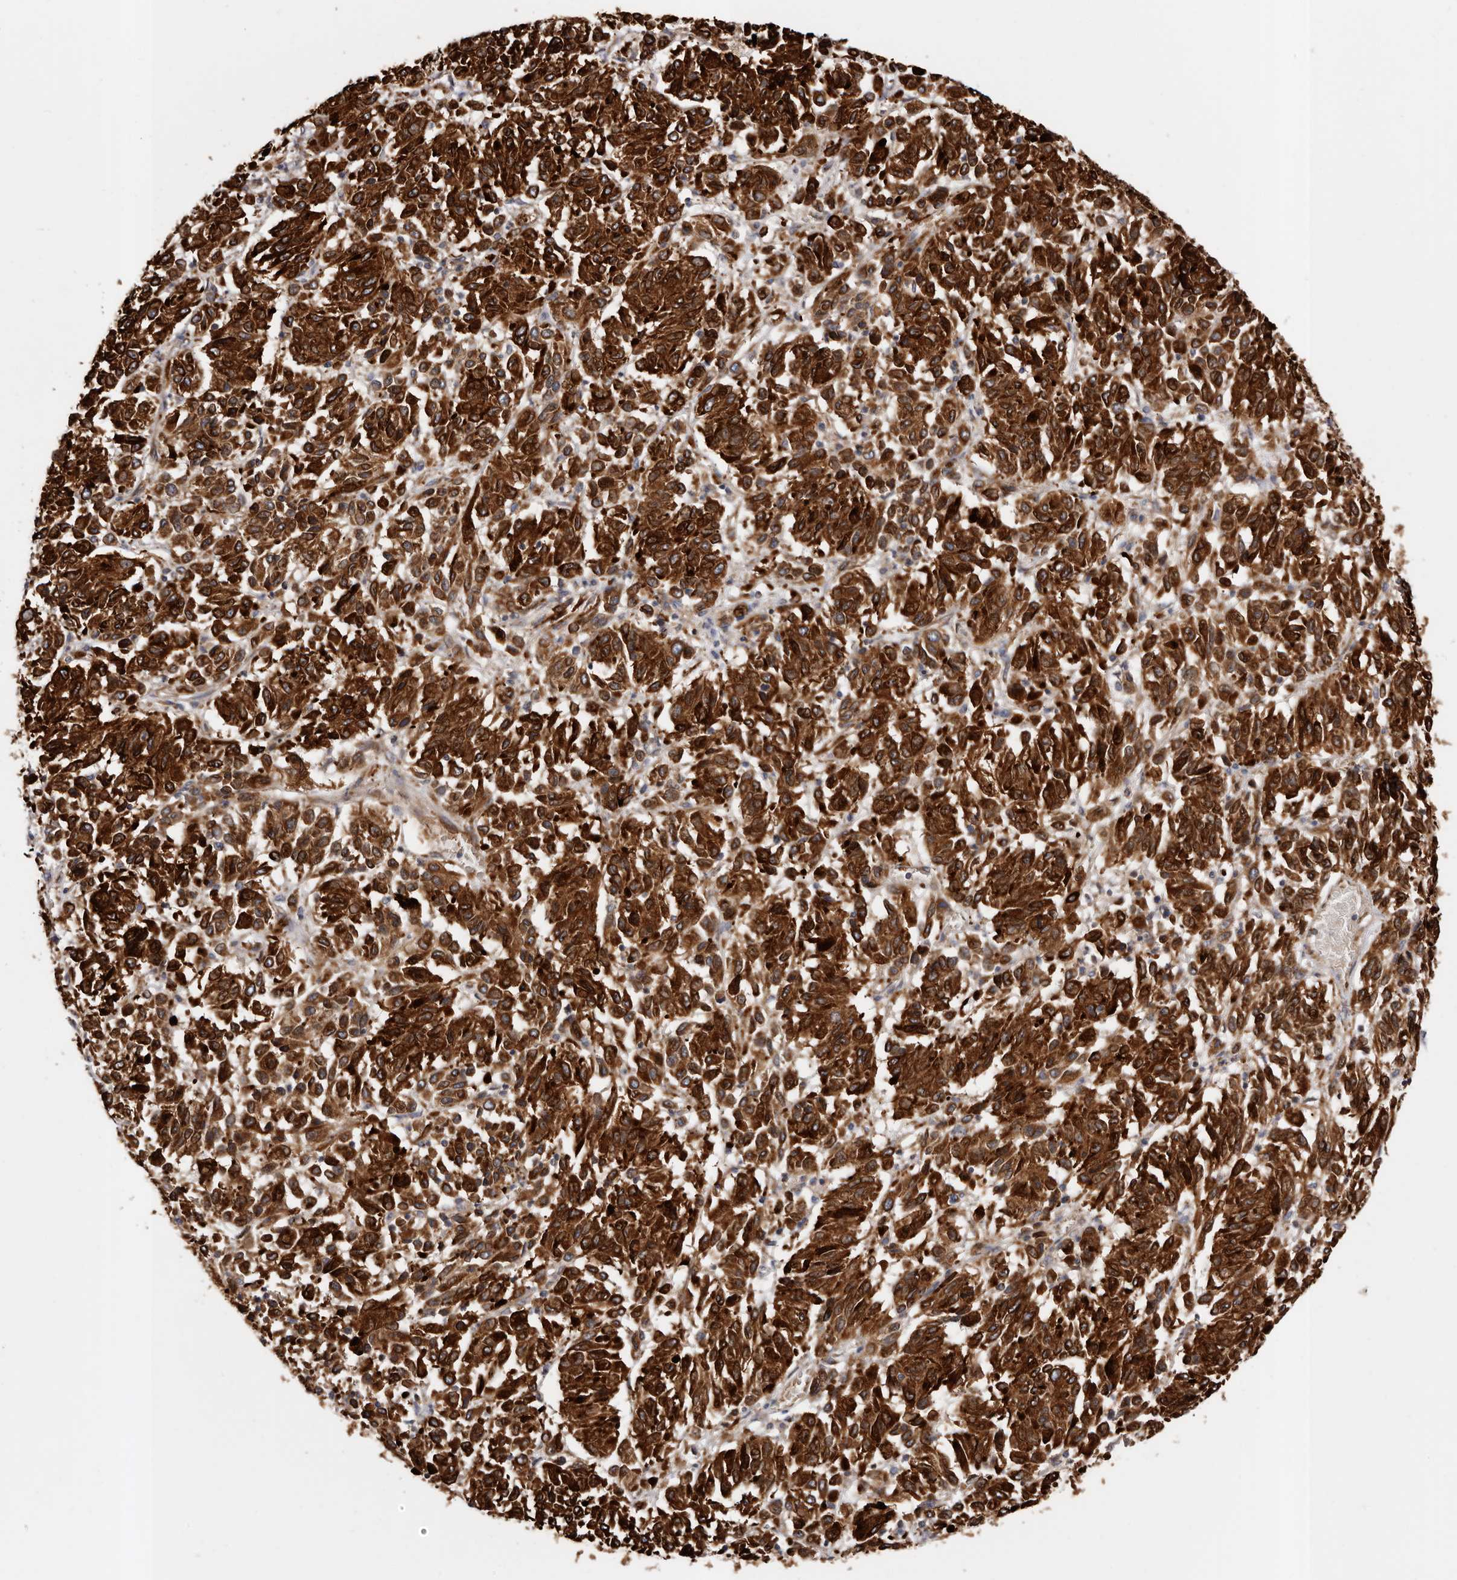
{"staining": {"intensity": "strong", "quantity": ">75%", "location": "cytoplasmic/membranous"}, "tissue": "melanoma", "cell_type": "Tumor cells", "image_type": "cancer", "snomed": [{"axis": "morphology", "description": "Malignant melanoma, NOS"}, {"axis": "topography", "description": "Skin"}], "caption": "Human malignant melanoma stained with a protein marker shows strong staining in tumor cells.", "gene": "COQ8B", "patient": {"sex": "female", "age": 82}}